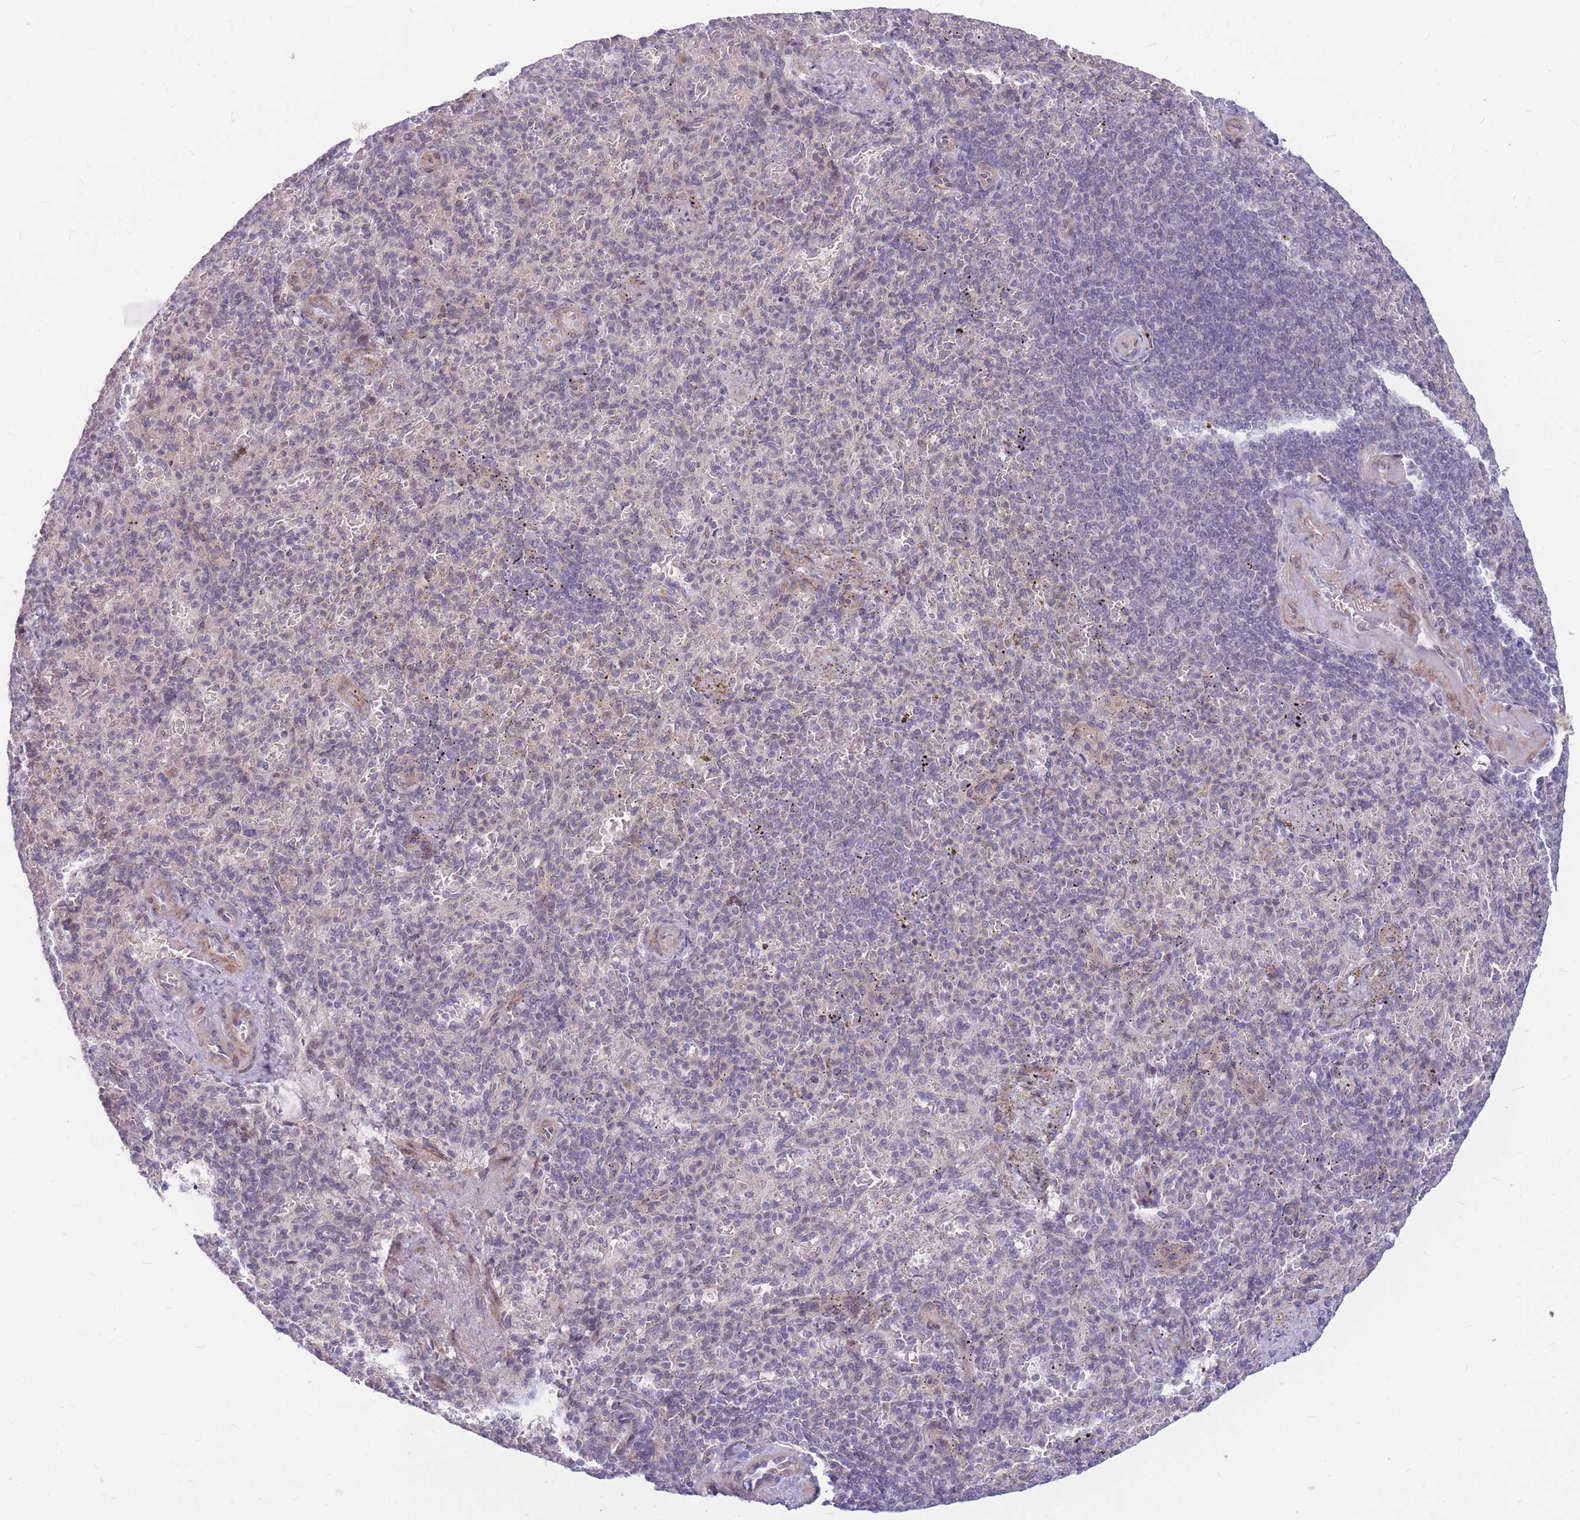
{"staining": {"intensity": "negative", "quantity": "none", "location": "none"}, "tissue": "spleen", "cell_type": "Cells in red pulp", "image_type": "normal", "snomed": [{"axis": "morphology", "description": "Normal tissue, NOS"}, {"axis": "topography", "description": "Spleen"}], "caption": "Cells in red pulp show no significant protein staining in normal spleen.", "gene": "ERCC2", "patient": {"sex": "female", "age": 74}}